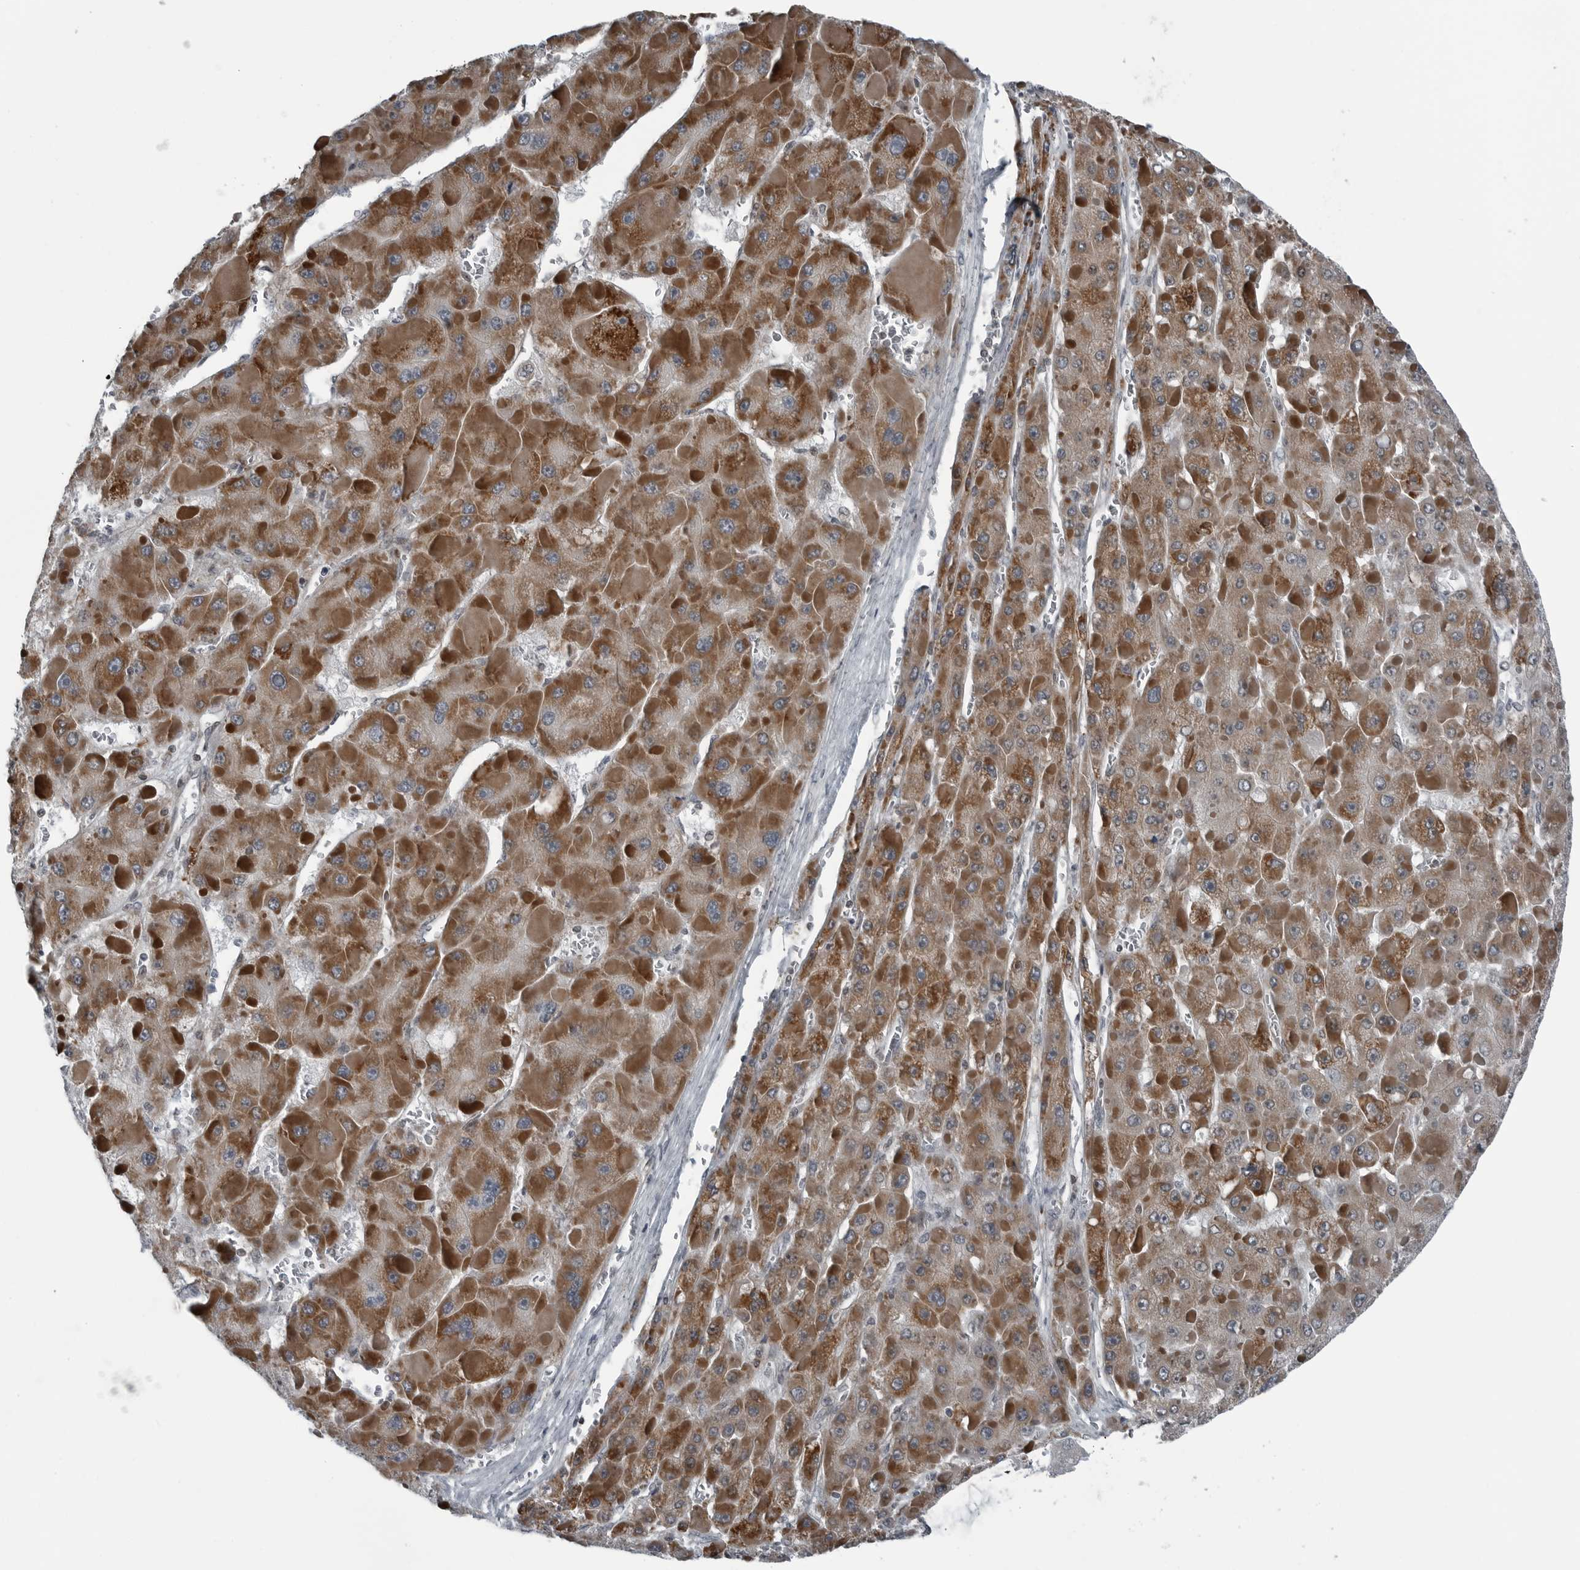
{"staining": {"intensity": "moderate", "quantity": ">75%", "location": "cytoplasmic/membranous"}, "tissue": "liver cancer", "cell_type": "Tumor cells", "image_type": "cancer", "snomed": [{"axis": "morphology", "description": "Carcinoma, Hepatocellular, NOS"}, {"axis": "topography", "description": "Liver"}], "caption": "Human liver hepatocellular carcinoma stained with a brown dye shows moderate cytoplasmic/membranous positive staining in approximately >75% of tumor cells.", "gene": "GAK", "patient": {"sex": "female", "age": 73}}